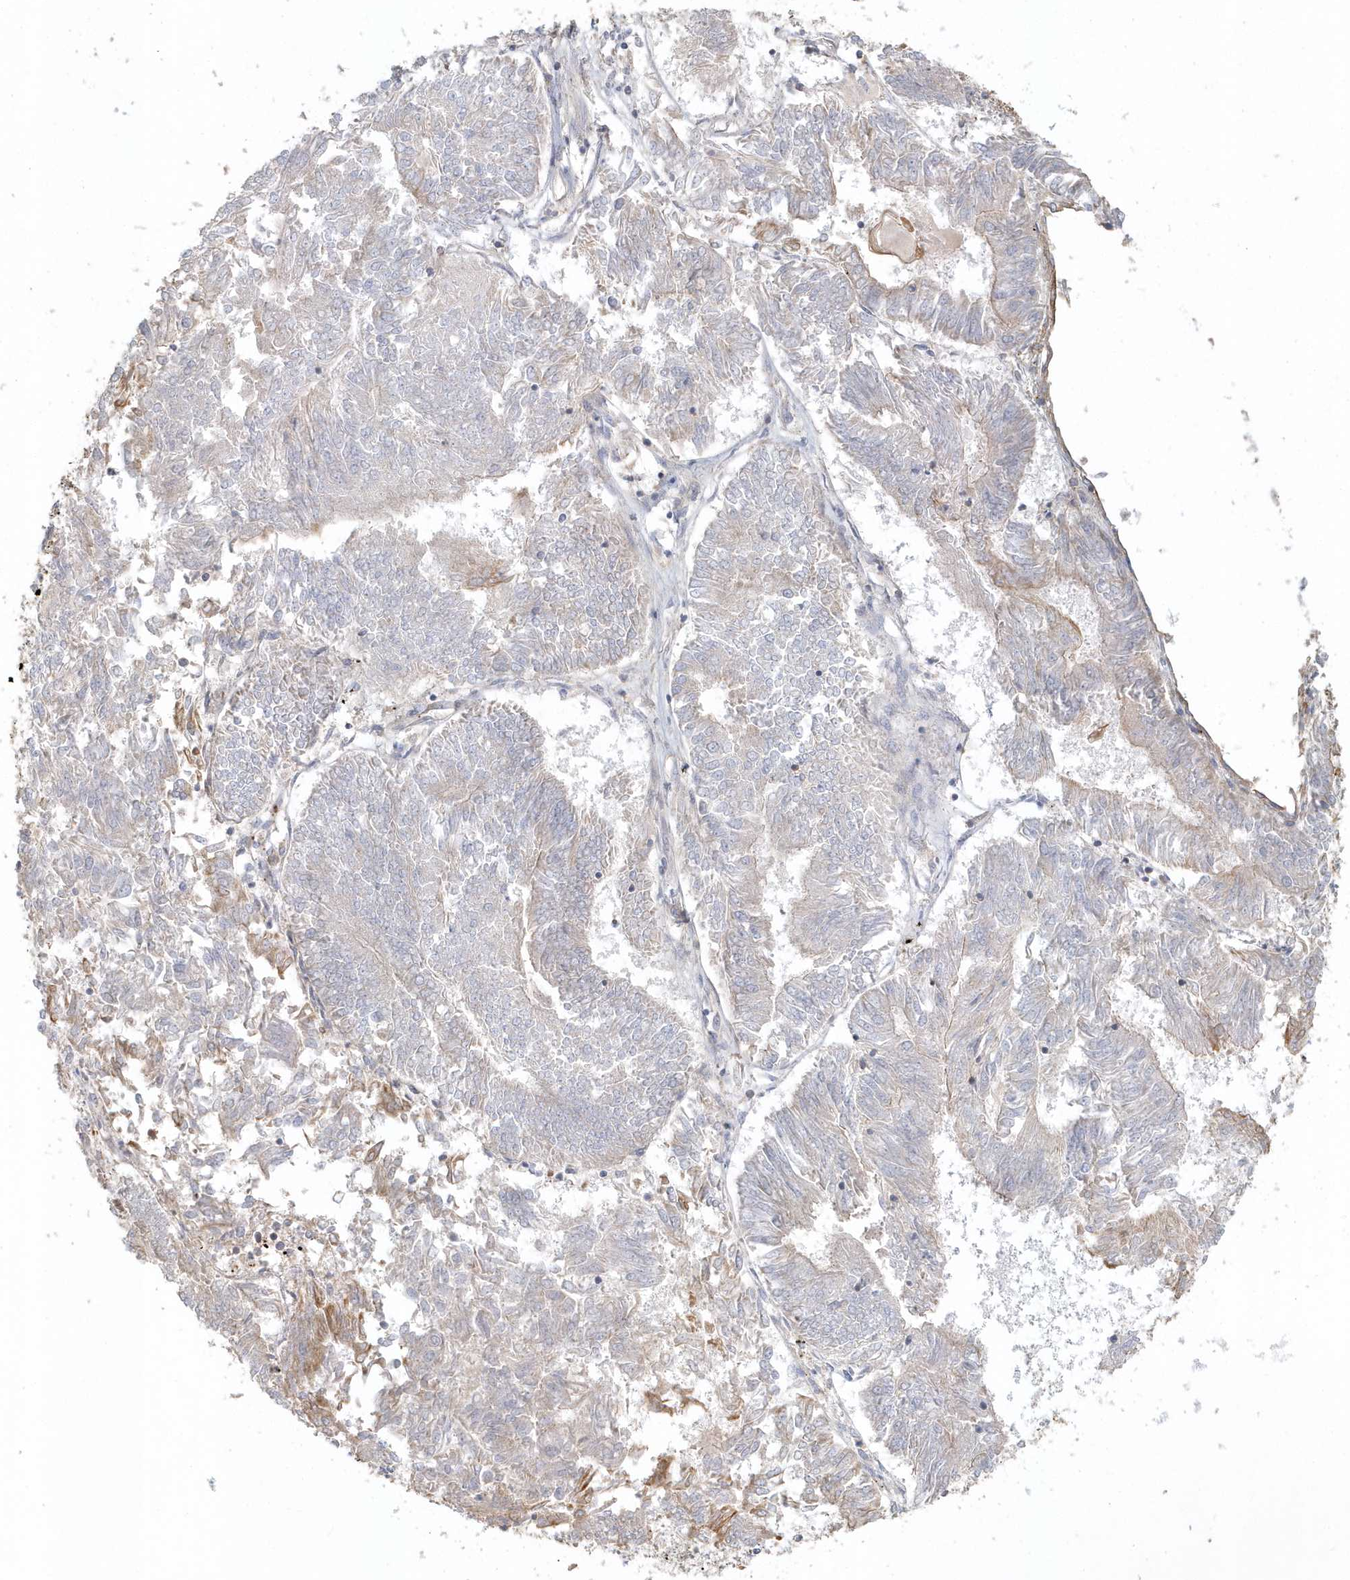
{"staining": {"intensity": "moderate", "quantity": "<25%", "location": "cytoplasmic/membranous"}, "tissue": "endometrial cancer", "cell_type": "Tumor cells", "image_type": "cancer", "snomed": [{"axis": "morphology", "description": "Adenocarcinoma, NOS"}, {"axis": "topography", "description": "Endometrium"}], "caption": "This is an image of IHC staining of endometrial cancer, which shows moderate positivity in the cytoplasmic/membranous of tumor cells.", "gene": "MMRN1", "patient": {"sex": "female", "age": 58}}